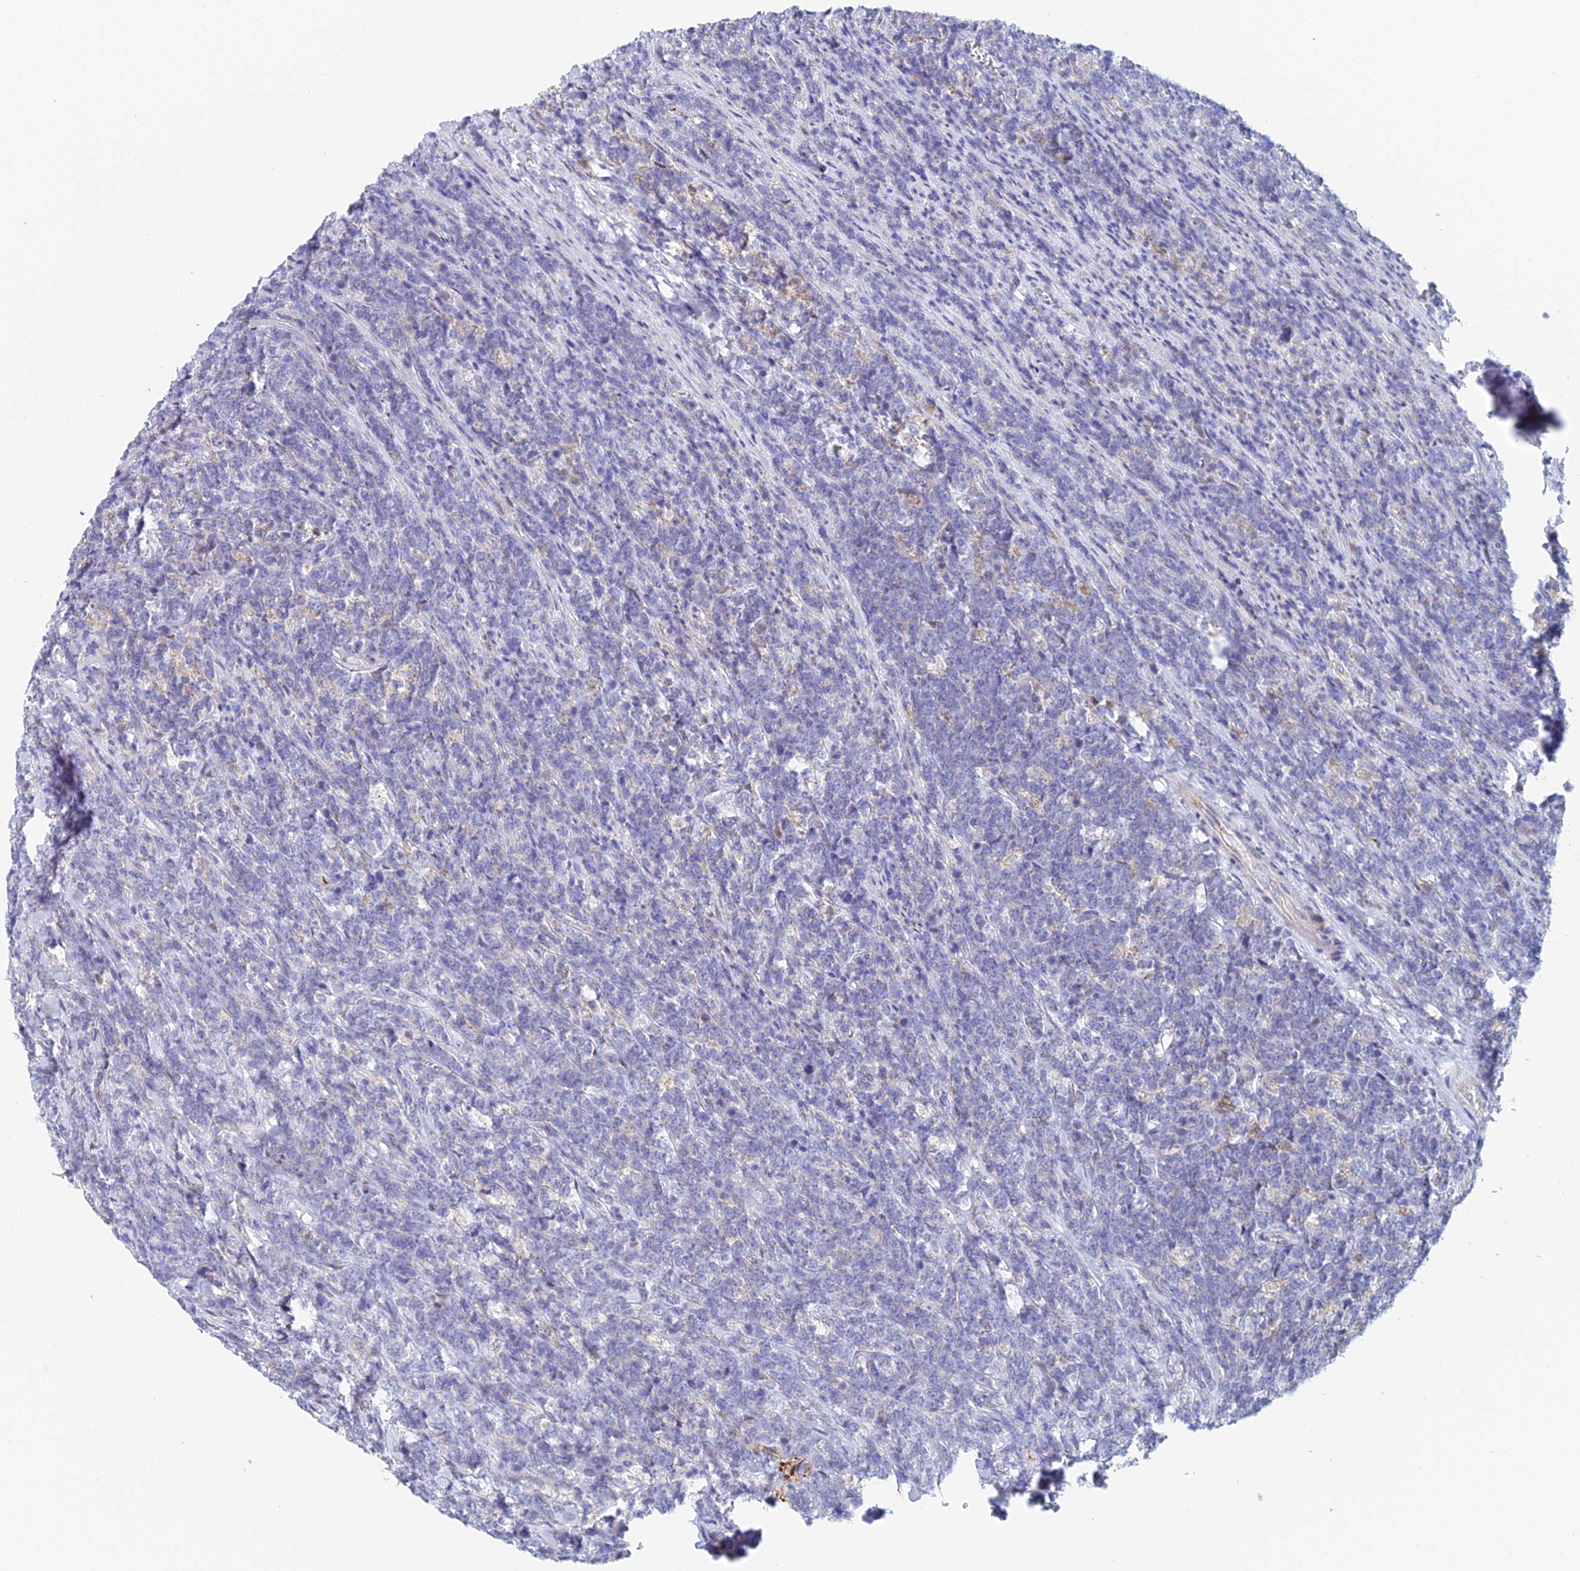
{"staining": {"intensity": "negative", "quantity": "none", "location": "none"}, "tissue": "lymphoma", "cell_type": "Tumor cells", "image_type": "cancer", "snomed": [{"axis": "morphology", "description": "Malignant lymphoma, non-Hodgkin's type, High grade"}, {"axis": "topography", "description": "Small intestine"}], "caption": "Malignant lymphoma, non-Hodgkin's type (high-grade) was stained to show a protein in brown. There is no significant positivity in tumor cells. (DAB immunohistochemistry (IHC), high magnification).", "gene": "ACSM1", "patient": {"sex": "male", "age": 8}}